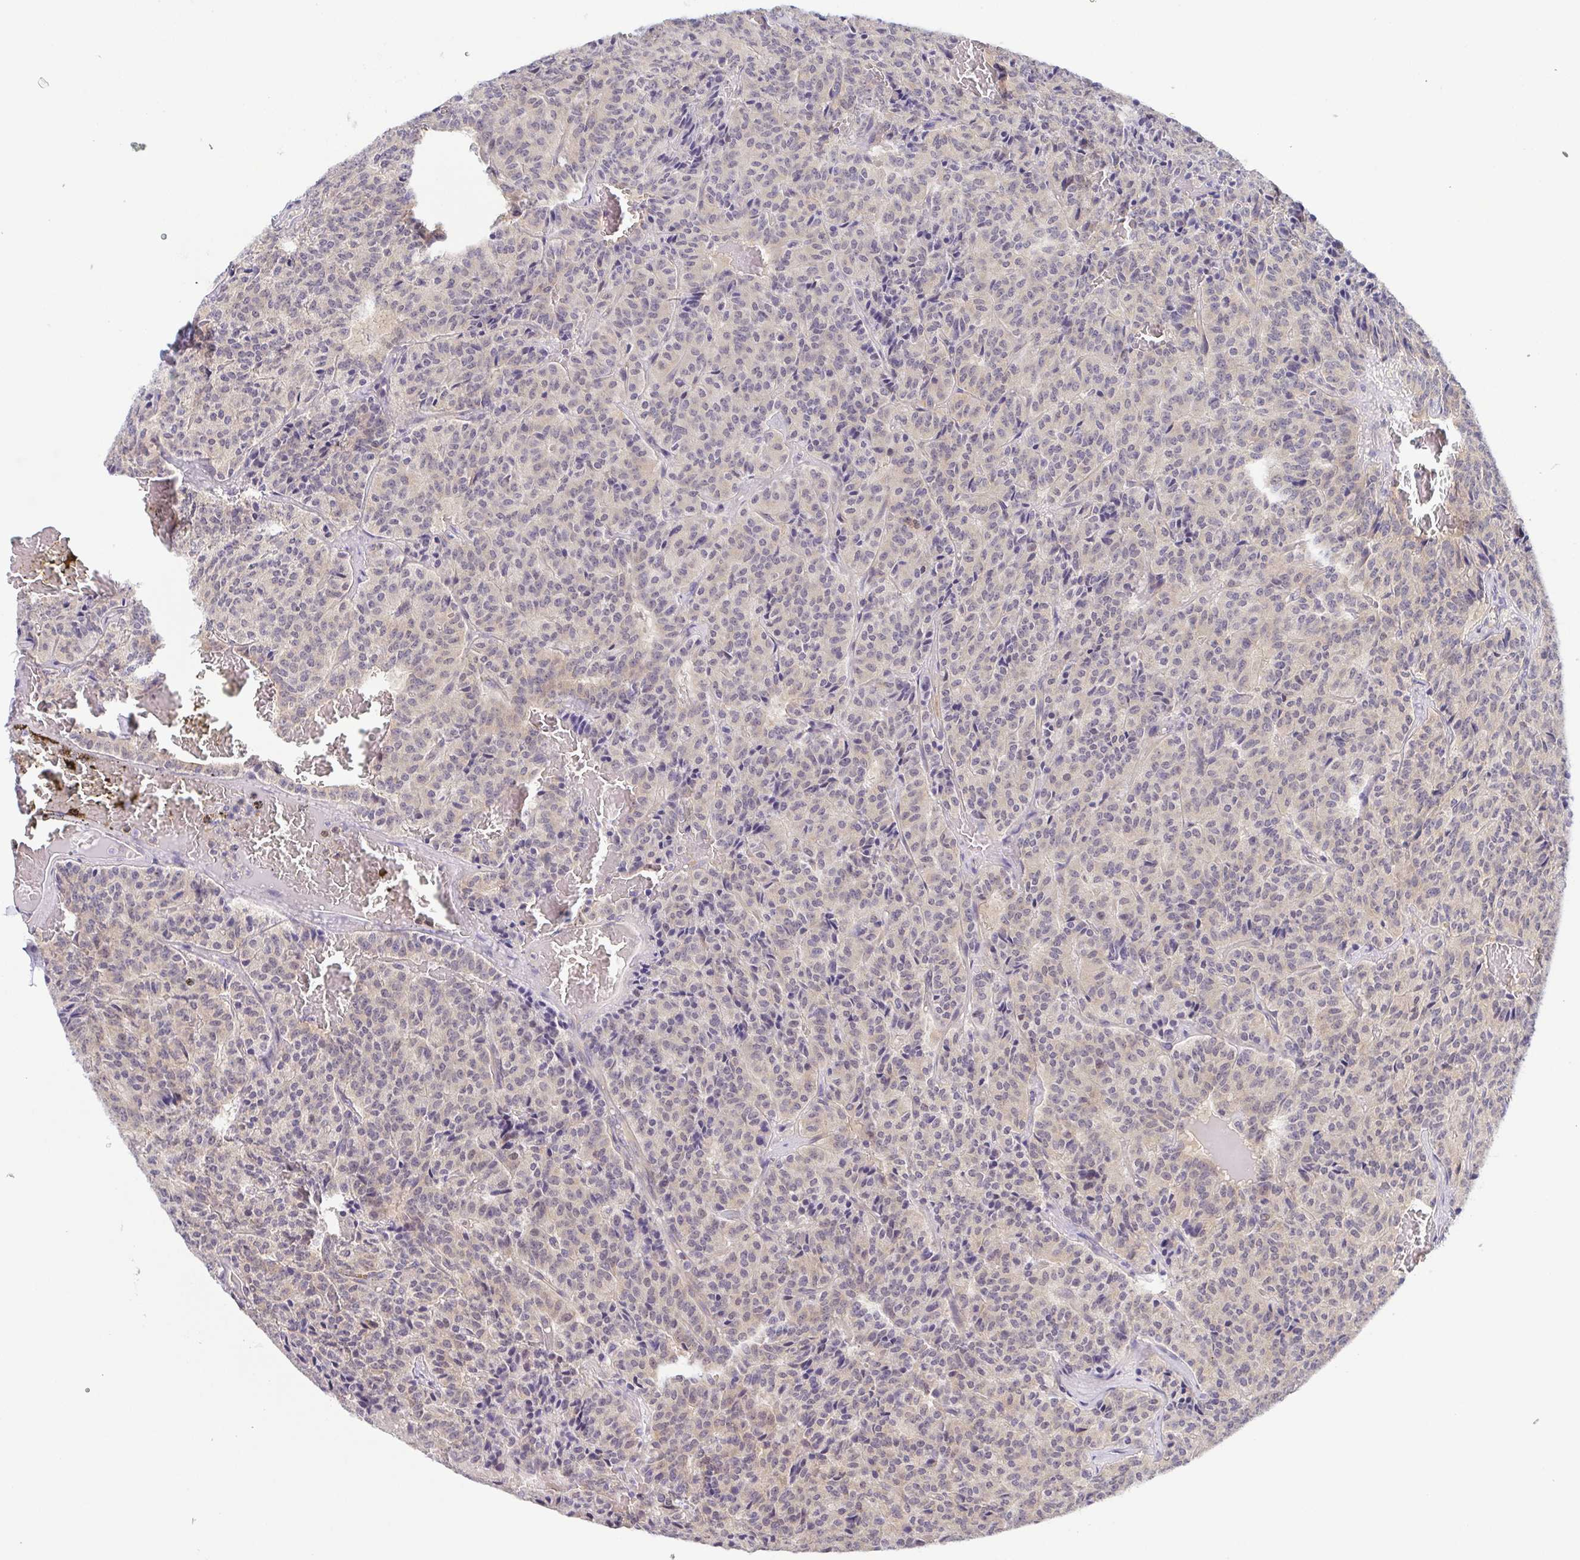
{"staining": {"intensity": "weak", "quantity": "<25%", "location": "cytoplasmic/membranous"}, "tissue": "carcinoid", "cell_type": "Tumor cells", "image_type": "cancer", "snomed": [{"axis": "morphology", "description": "Carcinoid, malignant, NOS"}, {"axis": "topography", "description": "Lung"}], "caption": "Immunohistochemical staining of human carcinoid shows no significant staining in tumor cells.", "gene": "BCL2L1", "patient": {"sex": "male", "age": 70}}